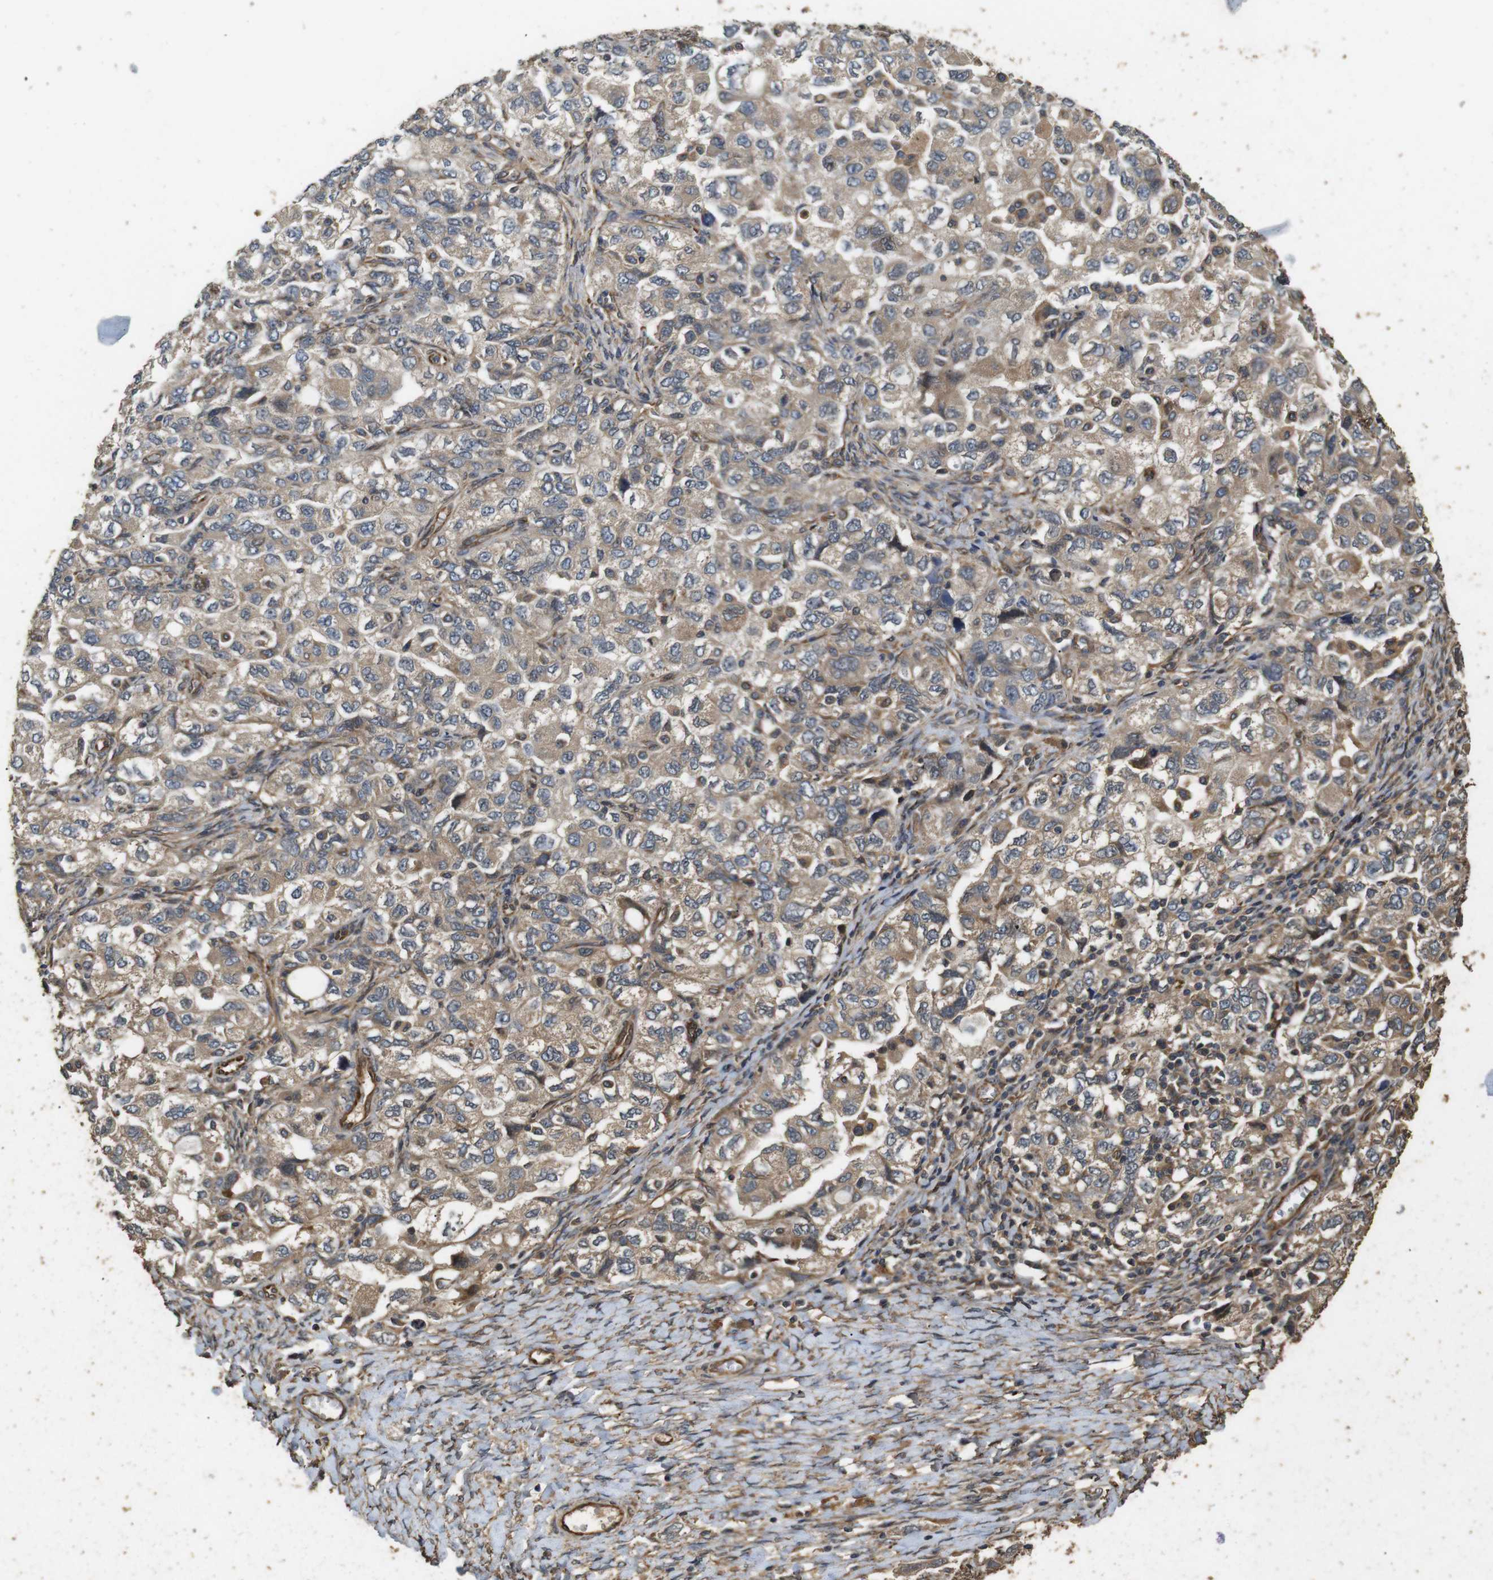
{"staining": {"intensity": "weak", "quantity": ">75%", "location": "cytoplasmic/membranous"}, "tissue": "ovarian cancer", "cell_type": "Tumor cells", "image_type": "cancer", "snomed": [{"axis": "morphology", "description": "Carcinoma, NOS"}, {"axis": "morphology", "description": "Cystadenocarcinoma, serous, NOS"}, {"axis": "topography", "description": "Ovary"}], "caption": "Ovarian carcinoma stained for a protein displays weak cytoplasmic/membranous positivity in tumor cells. (DAB (3,3'-diaminobenzidine) = brown stain, brightfield microscopy at high magnification).", "gene": "CNPY4", "patient": {"sex": "female", "age": 69}}